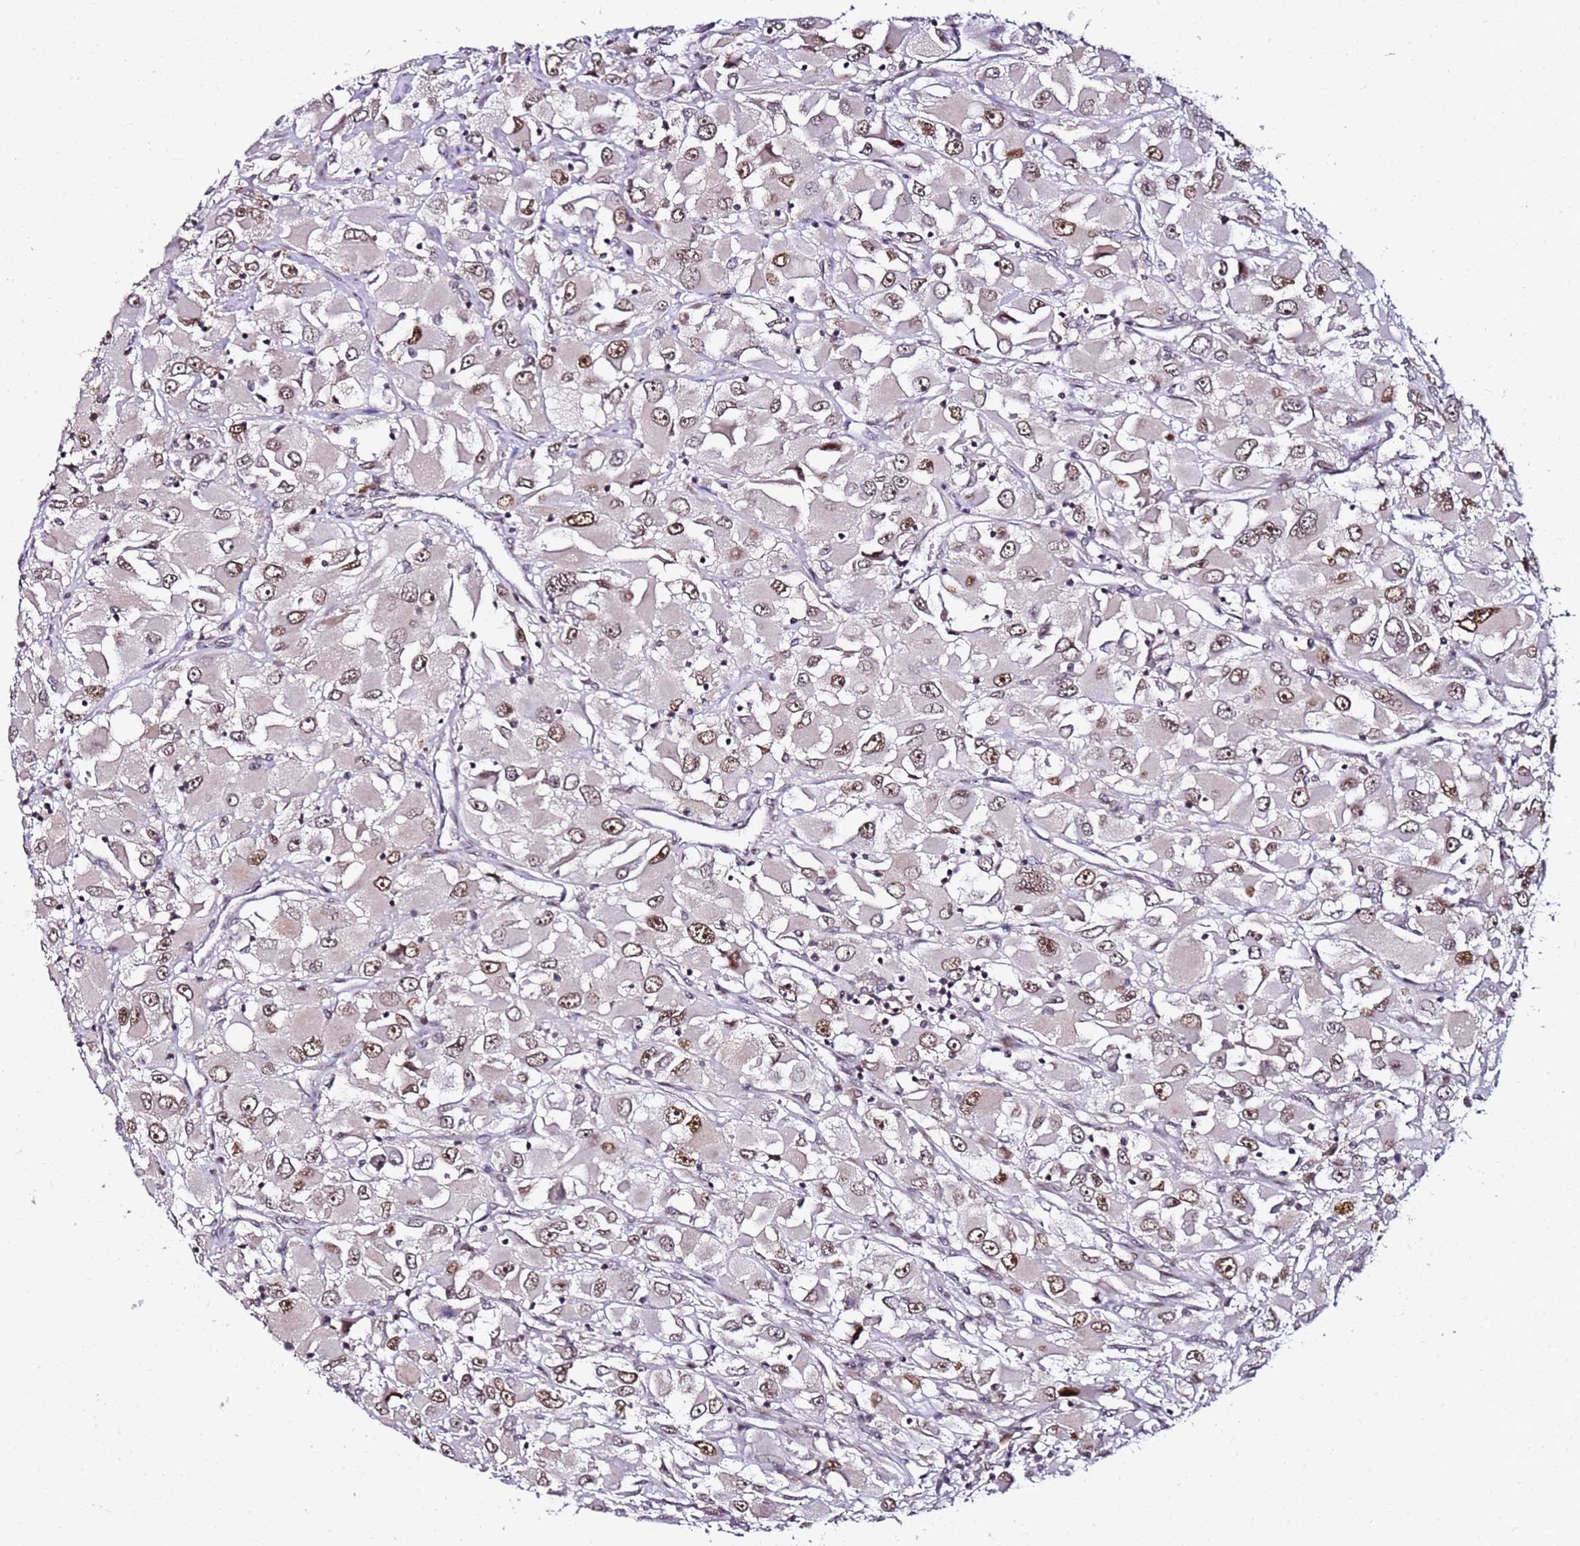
{"staining": {"intensity": "moderate", "quantity": ">75%", "location": "nuclear"}, "tissue": "renal cancer", "cell_type": "Tumor cells", "image_type": "cancer", "snomed": [{"axis": "morphology", "description": "Adenocarcinoma, NOS"}, {"axis": "topography", "description": "Kidney"}], "caption": "Renal adenocarcinoma tissue demonstrates moderate nuclear positivity in about >75% of tumor cells, visualized by immunohistochemistry. (DAB IHC with brightfield microscopy, high magnification).", "gene": "FCF1", "patient": {"sex": "female", "age": 52}}